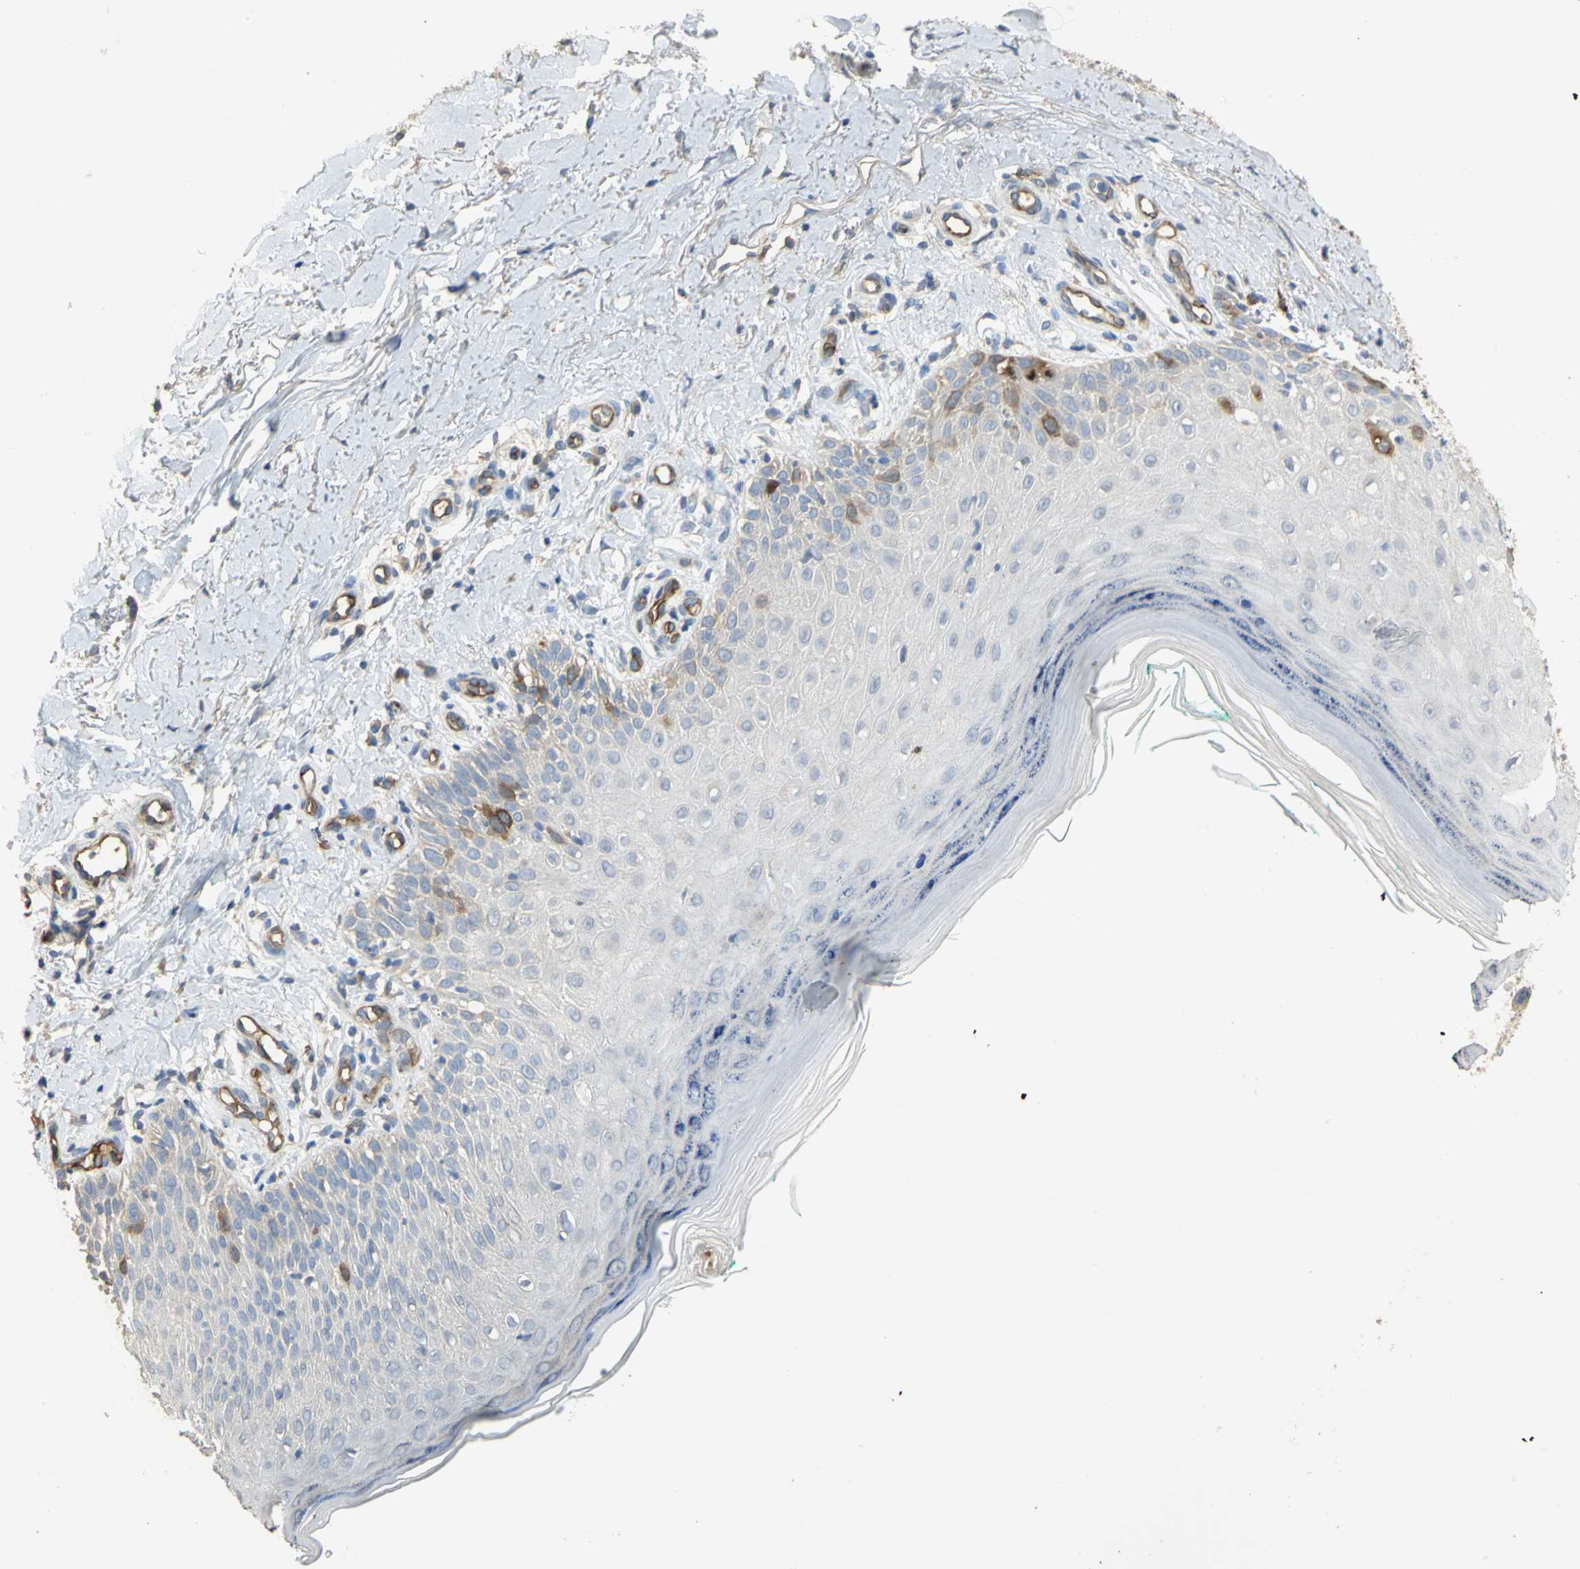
{"staining": {"intensity": "moderate", "quantity": "<25%", "location": "cytoplasmic/membranous"}, "tissue": "skin cancer", "cell_type": "Tumor cells", "image_type": "cancer", "snomed": [{"axis": "morphology", "description": "Squamous cell carcinoma, NOS"}, {"axis": "topography", "description": "Skin"}], "caption": "Immunohistochemical staining of human squamous cell carcinoma (skin) exhibits low levels of moderate cytoplasmic/membranous staining in approximately <25% of tumor cells.", "gene": "DLGAP5", "patient": {"sex": "female", "age": 42}}